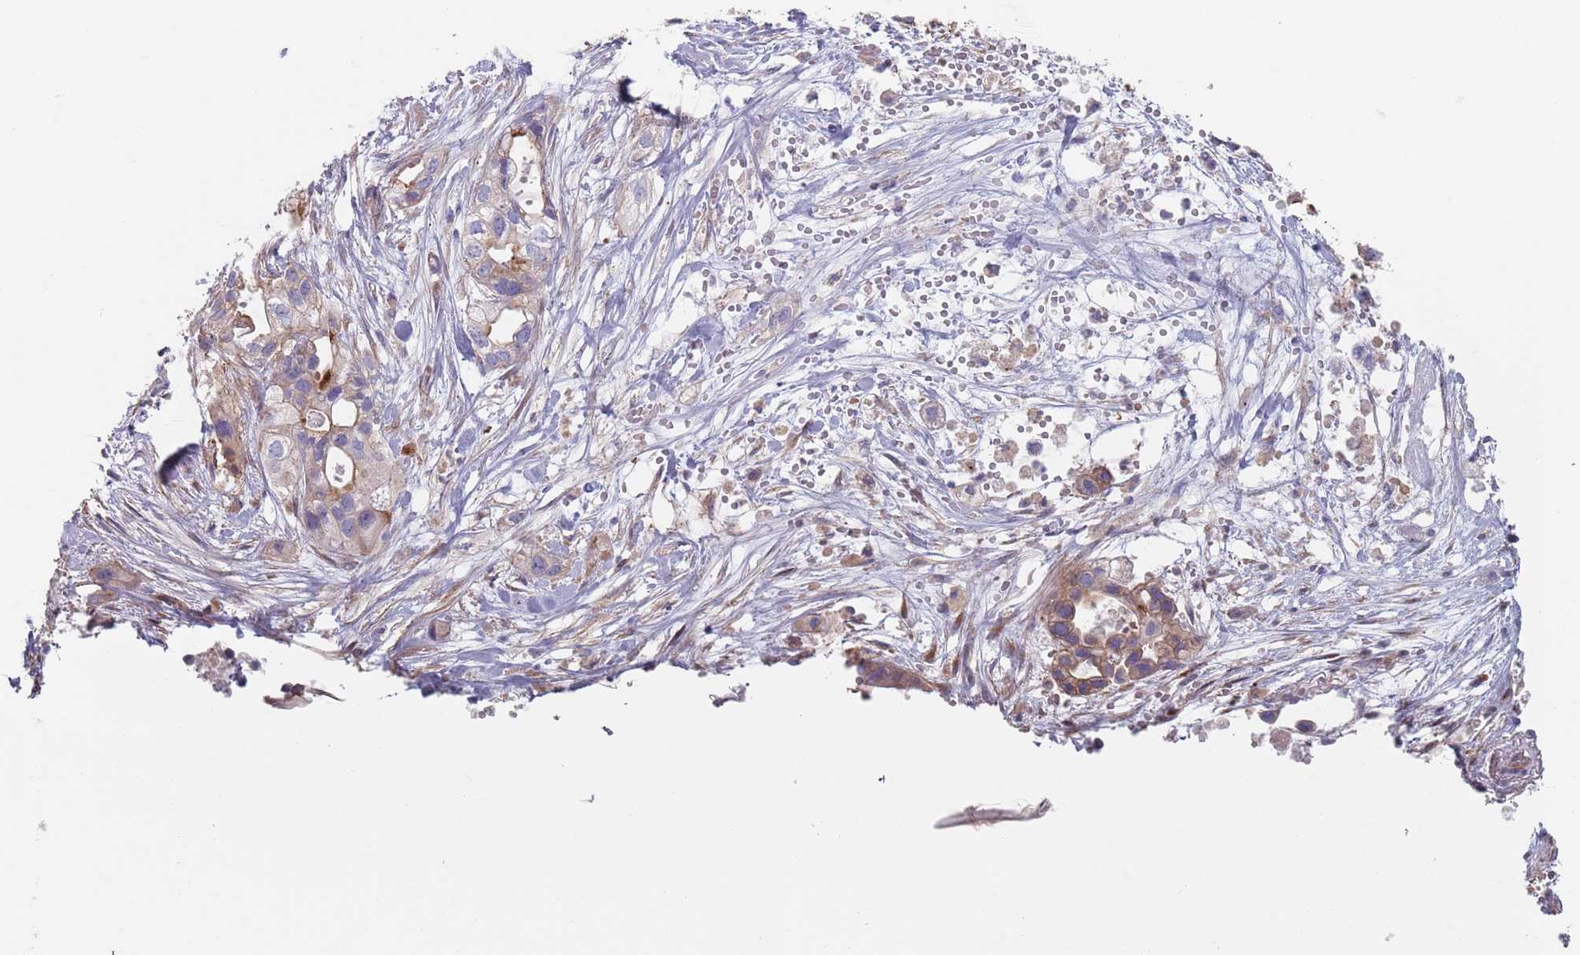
{"staining": {"intensity": "moderate", "quantity": "25%-75%", "location": "cytoplasmic/membranous"}, "tissue": "pancreatic cancer", "cell_type": "Tumor cells", "image_type": "cancer", "snomed": [{"axis": "morphology", "description": "Adenocarcinoma, NOS"}, {"axis": "topography", "description": "Pancreas"}], "caption": "DAB immunohistochemical staining of human pancreatic adenocarcinoma displays moderate cytoplasmic/membranous protein expression in about 25%-75% of tumor cells. Nuclei are stained in blue.", "gene": "APPL2", "patient": {"sex": "male", "age": 44}}